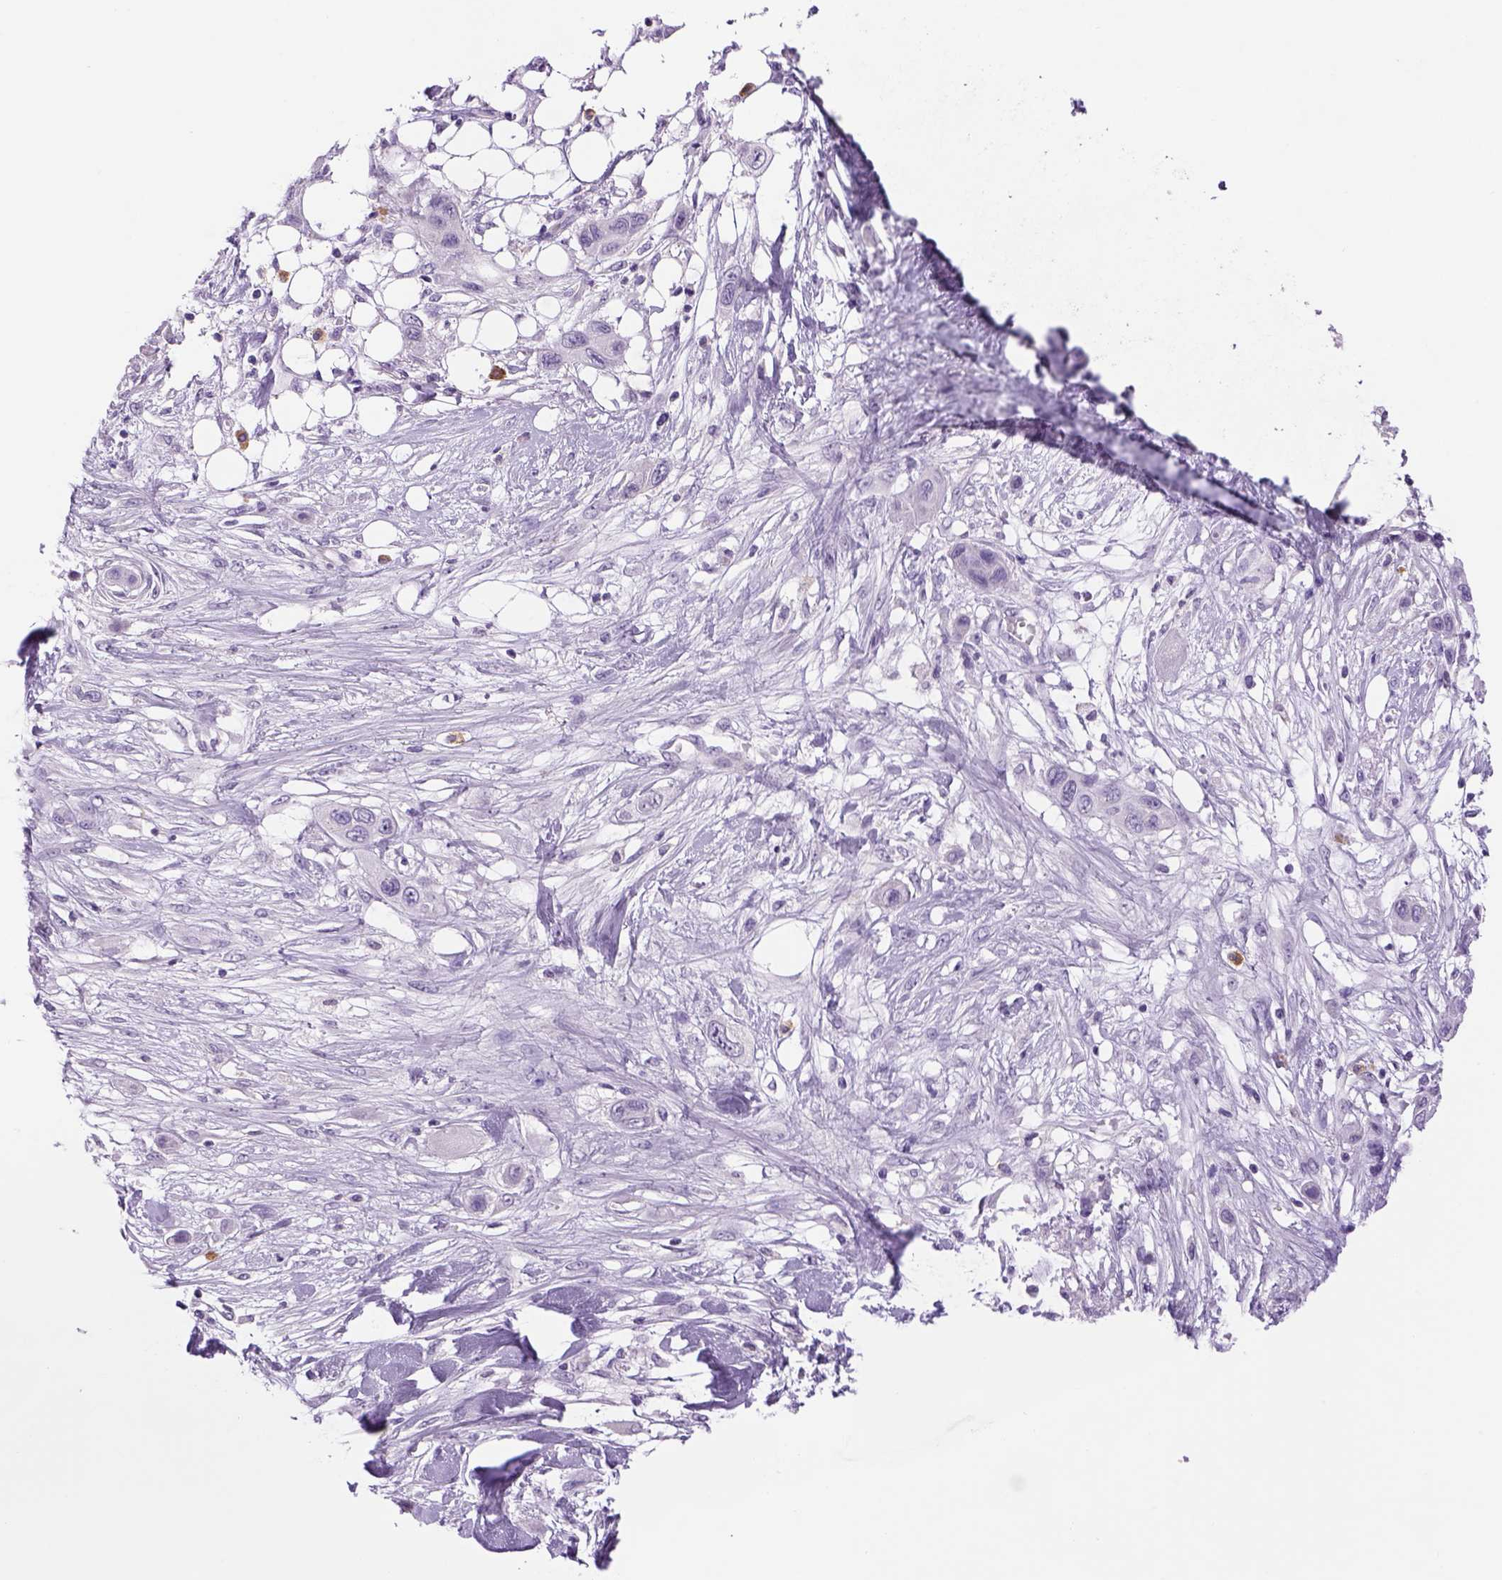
{"staining": {"intensity": "negative", "quantity": "none", "location": "none"}, "tissue": "skin cancer", "cell_type": "Tumor cells", "image_type": "cancer", "snomed": [{"axis": "morphology", "description": "Squamous cell carcinoma, NOS"}, {"axis": "topography", "description": "Skin"}], "caption": "Tumor cells are negative for protein expression in human skin squamous cell carcinoma.", "gene": "DBH", "patient": {"sex": "male", "age": 79}}